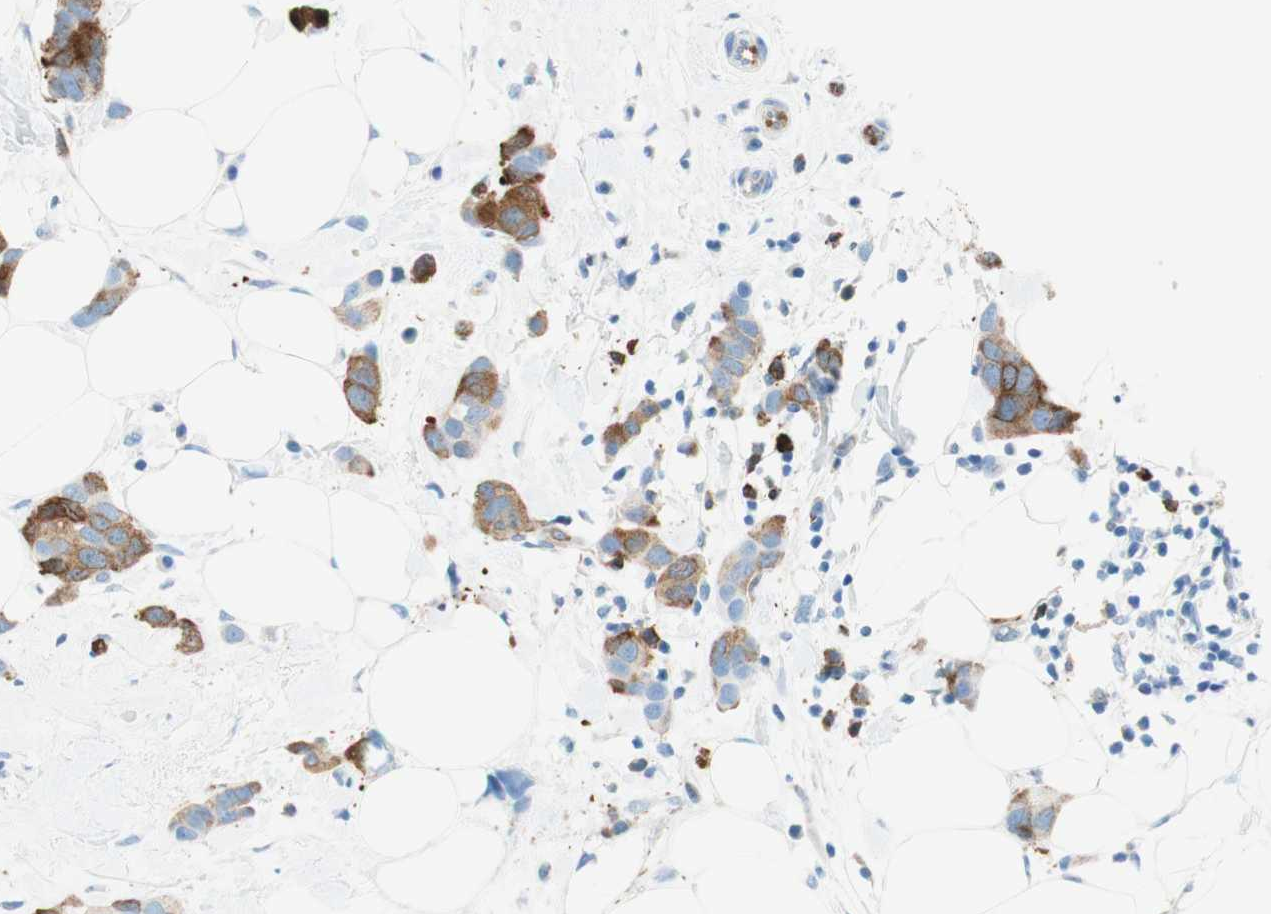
{"staining": {"intensity": "strong", "quantity": "25%-75%", "location": "cytoplasmic/membranous"}, "tissue": "breast cancer", "cell_type": "Tumor cells", "image_type": "cancer", "snomed": [{"axis": "morphology", "description": "Normal tissue, NOS"}, {"axis": "morphology", "description": "Duct carcinoma"}, {"axis": "topography", "description": "Breast"}], "caption": "A brown stain shows strong cytoplasmic/membranous positivity of a protein in human breast cancer (invasive ductal carcinoma) tumor cells. The staining is performed using DAB brown chromogen to label protein expression. The nuclei are counter-stained blue using hematoxylin.", "gene": "STMN1", "patient": {"sex": "female", "age": 50}}